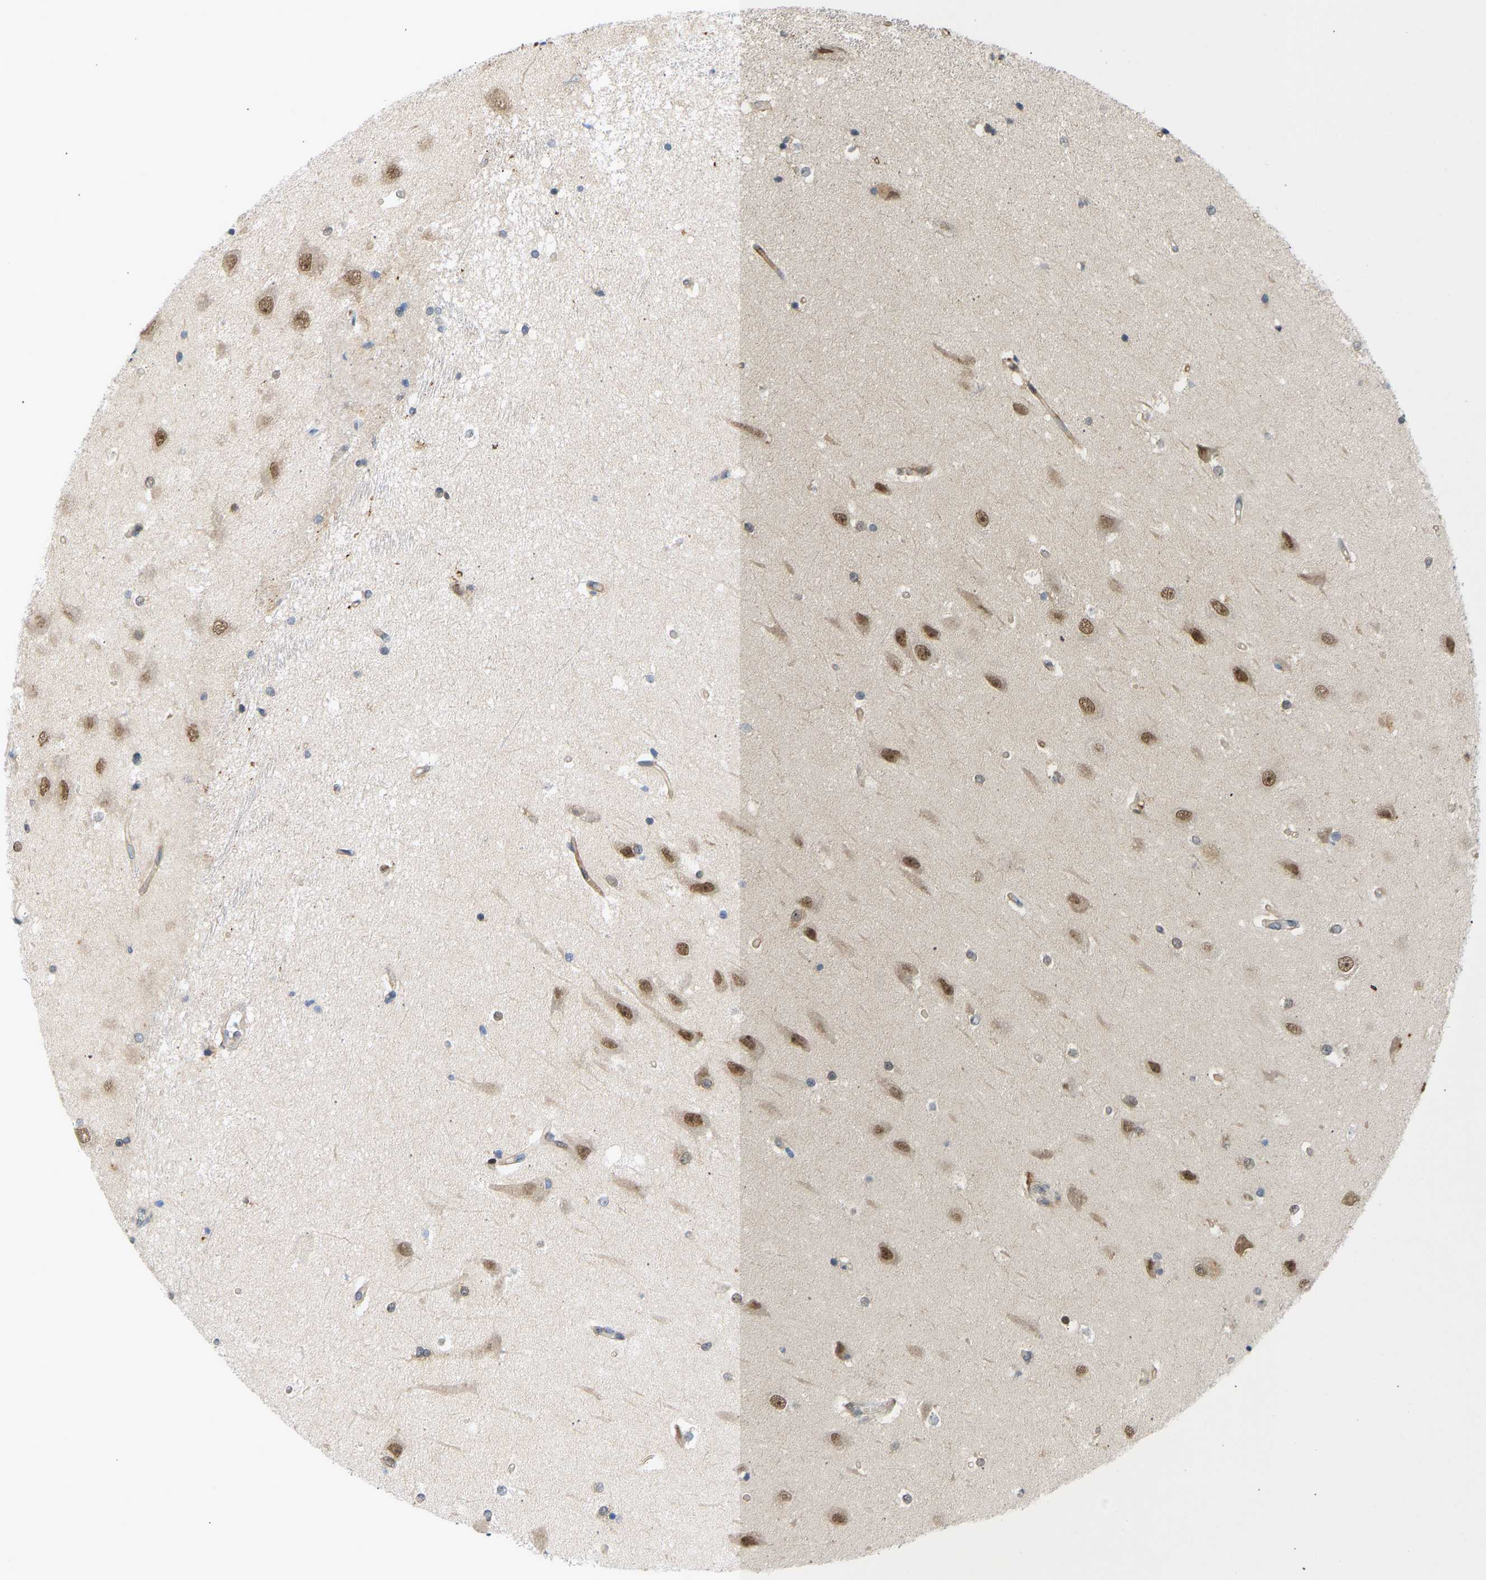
{"staining": {"intensity": "moderate", "quantity": "<25%", "location": "cytoplasmic/membranous,nuclear"}, "tissue": "hippocampus", "cell_type": "Glial cells", "image_type": "normal", "snomed": [{"axis": "morphology", "description": "Normal tissue, NOS"}, {"axis": "topography", "description": "Hippocampus"}], "caption": "Protein staining of unremarkable hippocampus reveals moderate cytoplasmic/membranous,nuclear positivity in approximately <25% of glial cells. (DAB IHC, brown staining for protein, blue staining for nuclei).", "gene": "BAG1", "patient": {"sex": "male", "age": 45}}